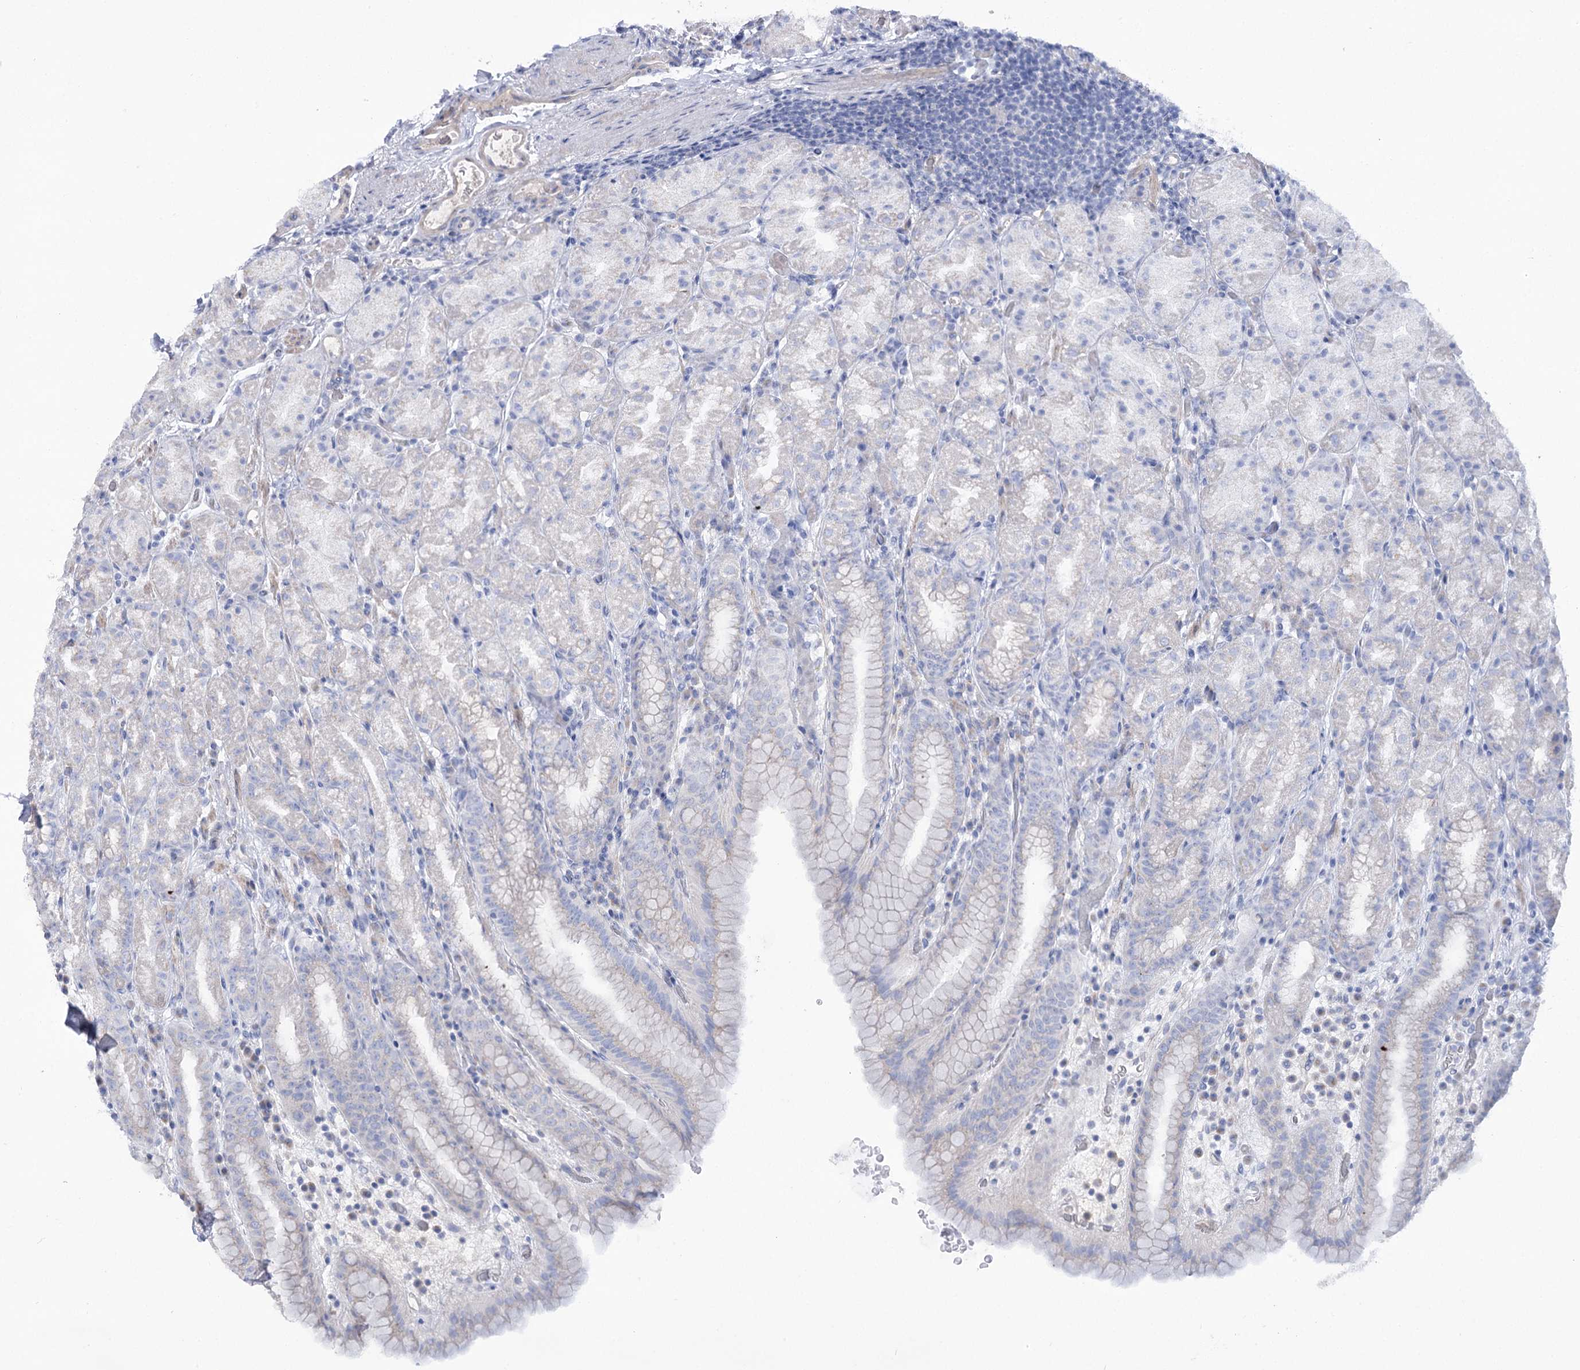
{"staining": {"intensity": "negative", "quantity": "none", "location": "none"}, "tissue": "stomach", "cell_type": "Glandular cells", "image_type": "normal", "snomed": [{"axis": "morphology", "description": "Normal tissue, NOS"}, {"axis": "topography", "description": "Stomach, upper"}], "caption": "A micrograph of stomach stained for a protein displays no brown staining in glandular cells.", "gene": "GBF1", "patient": {"sex": "male", "age": 68}}